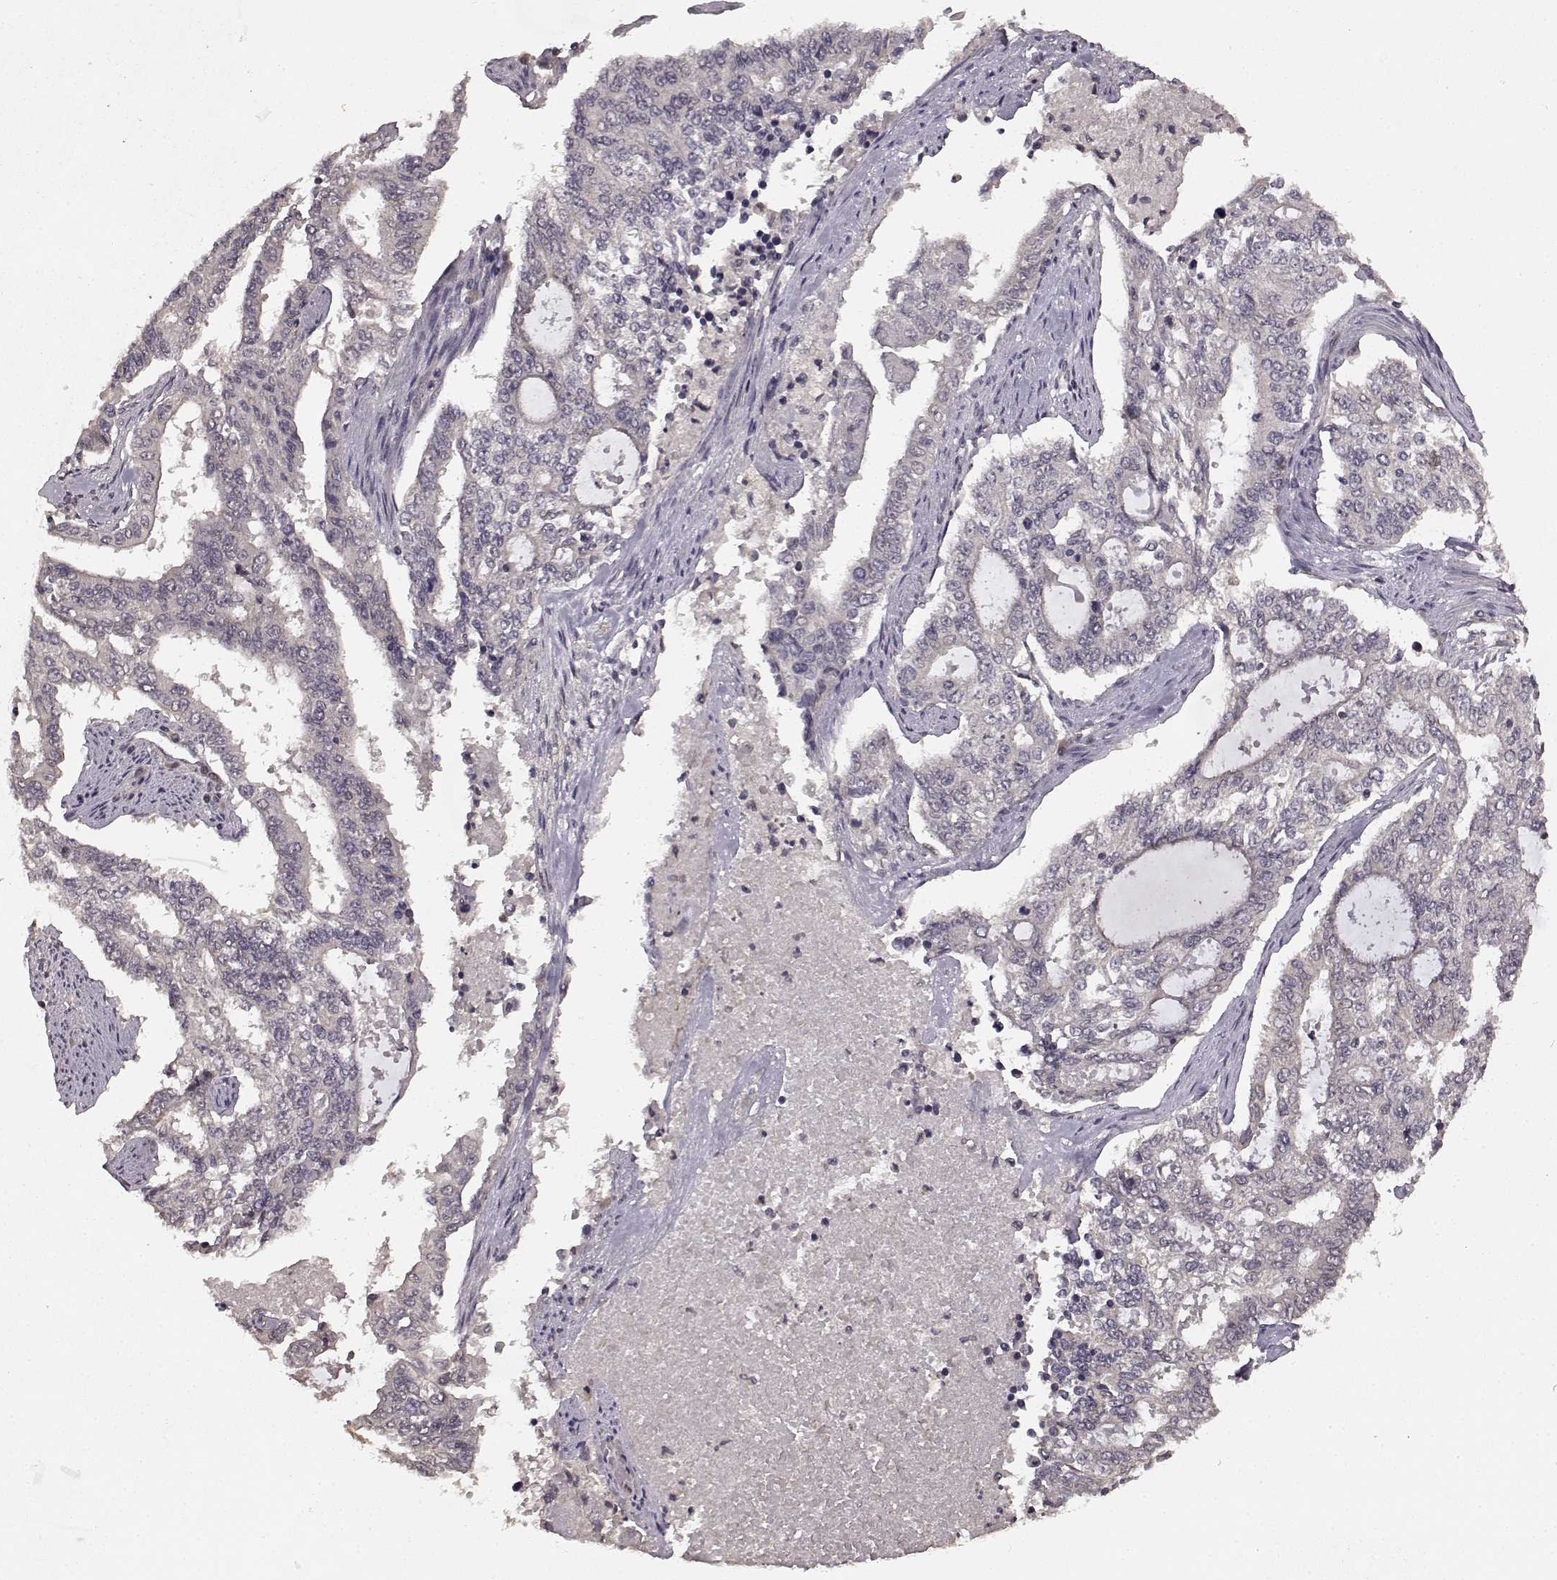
{"staining": {"intensity": "negative", "quantity": "none", "location": "none"}, "tissue": "endometrial cancer", "cell_type": "Tumor cells", "image_type": "cancer", "snomed": [{"axis": "morphology", "description": "Adenocarcinoma, NOS"}, {"axis": "topography", "description": "Uterus"}], "caption": "DAB immunohistochemical staining of human endometrial adenocarcinoma exhibits no significant staining in tumor cells. (IHC, brightfield microscopy, high magnification).", "gene": "NTRK2", "patient": {"sex": "female", "age": 59}}